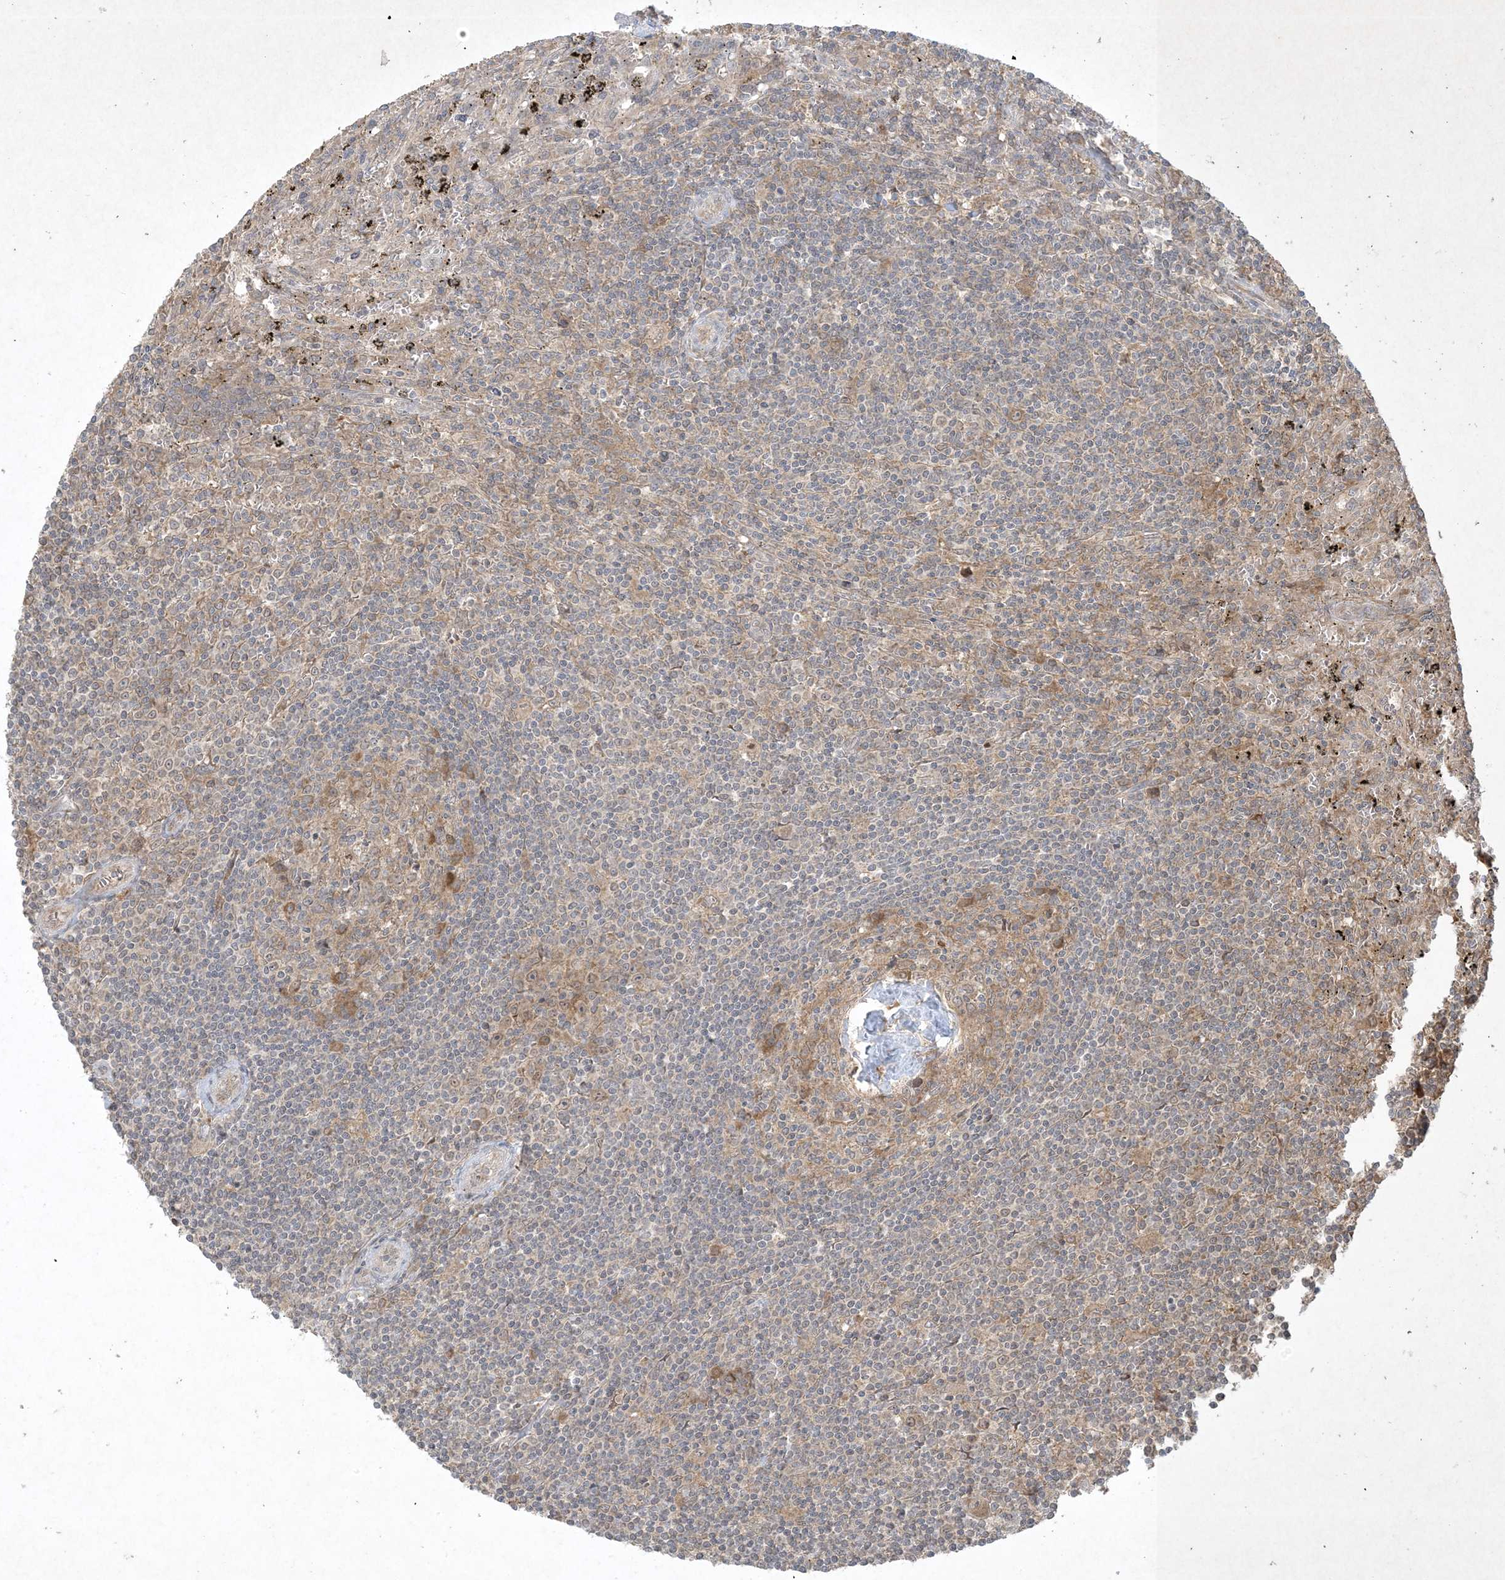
{"staining": {"intensity": "weak", "quantity": "<25%", "location": "cytoplasmic/membranous,nuclear"}, "tissue": "lymphoma", "cell_type": "Tumor cells", "image_type": "cancer", "snomed": [{"axis": "morphology", "description": "Malignant lymphoma, non-Hodgkin's type, Low grade"}, {"axis": "topography", "description": "Spleen"}], "caption": "IHC of human lymphoma reveals no positivity in tumor cells.", "gene": "NRBP2", "patient": {"sex": "male", "age": 76}}